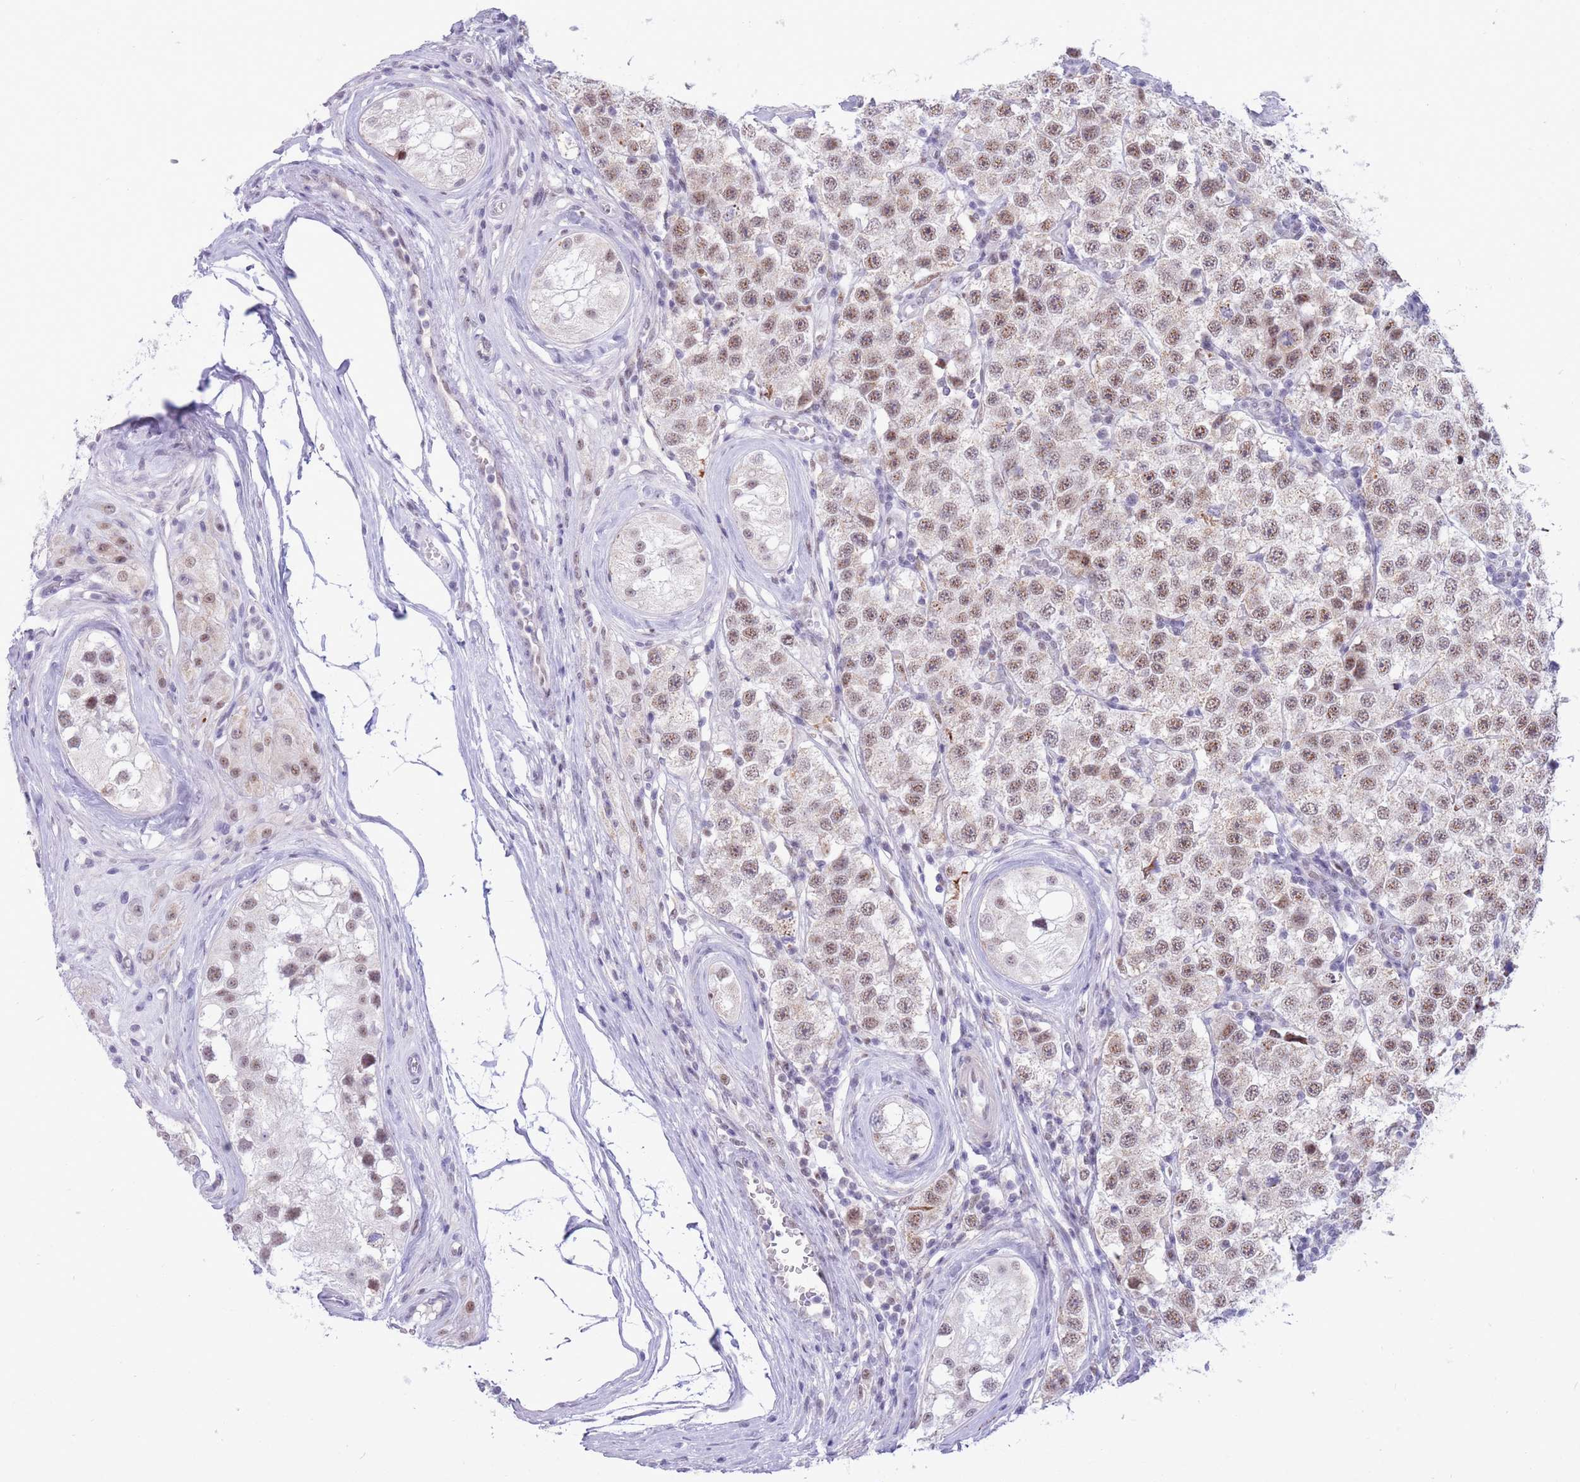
{"staining": {"intensity": "moderate", "quantity": ">75%", "location": "nuclear"}, "tissue": "testis cancer", "cell_type": "Tumor cells", "image_type": "cancer", "snomed": [{"axis": "morphology", "description": "Seminoma, NOS"}, {"axis": "topography", "description": "Testis"}], "caption": "Protein analysis of testis seminoma tissue displays moderate nuclear positivity in about >75% of tumor cells.", "gene": "CYP2B6", "patient": {"sex": "male", "age": 34}}